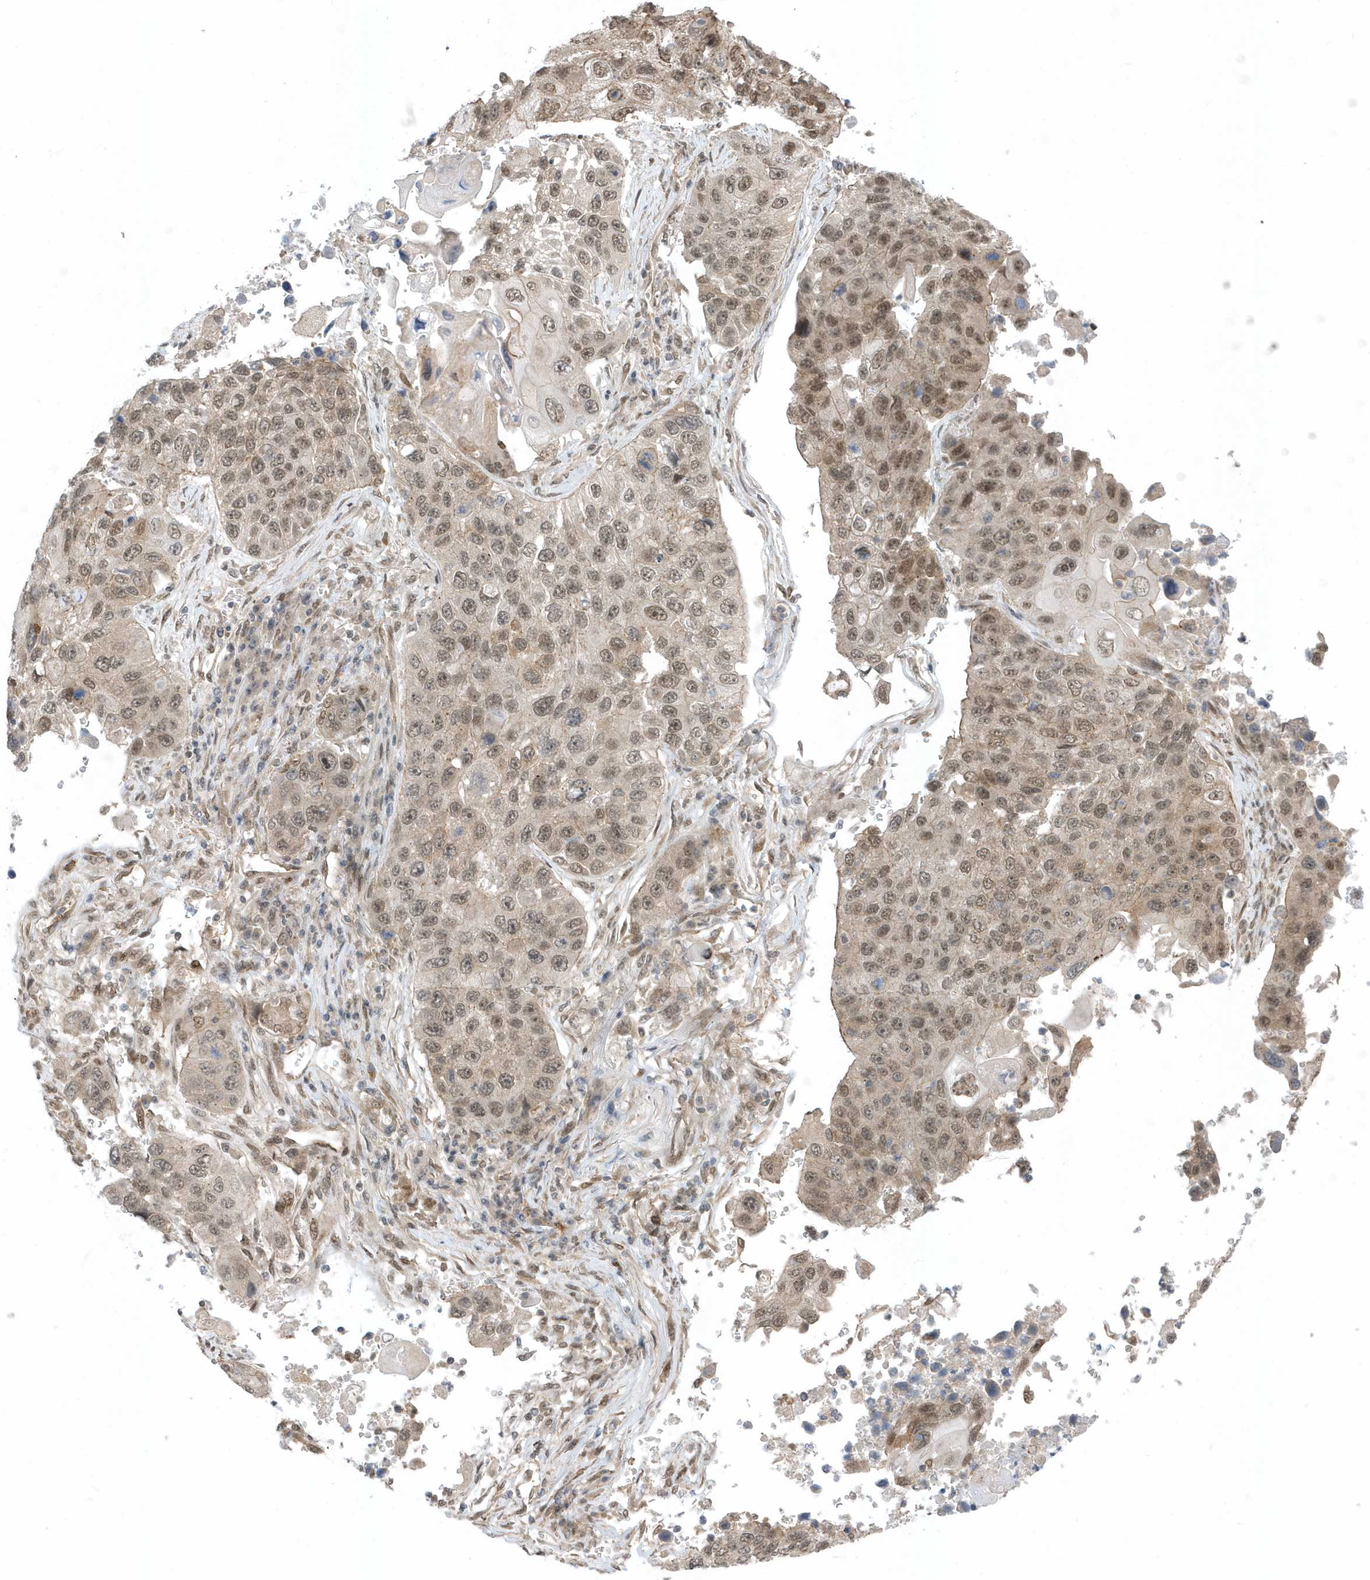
{"staining": {"intensity": "moderate", "quantity": ">75%", "location": "nuclear"}, "tissue": "lung cancer", "cell_type": "Tumor cells", "image_type": "cancer", "snomed": [{"axis": "morphology", "description": "Squamous cell carcinoma, NOS"}, {"axis": "topography", "description": "Lung"}], "caption": "A brown stain labels moderate nuclear expression of a protein in human squamous cell carcinoma (lung) tumor cells. (brown staining indicates protein expression, while blue staining denotes nuclei).", "gene": "USP53", "patient": {"sex": "male", "age": 61}}